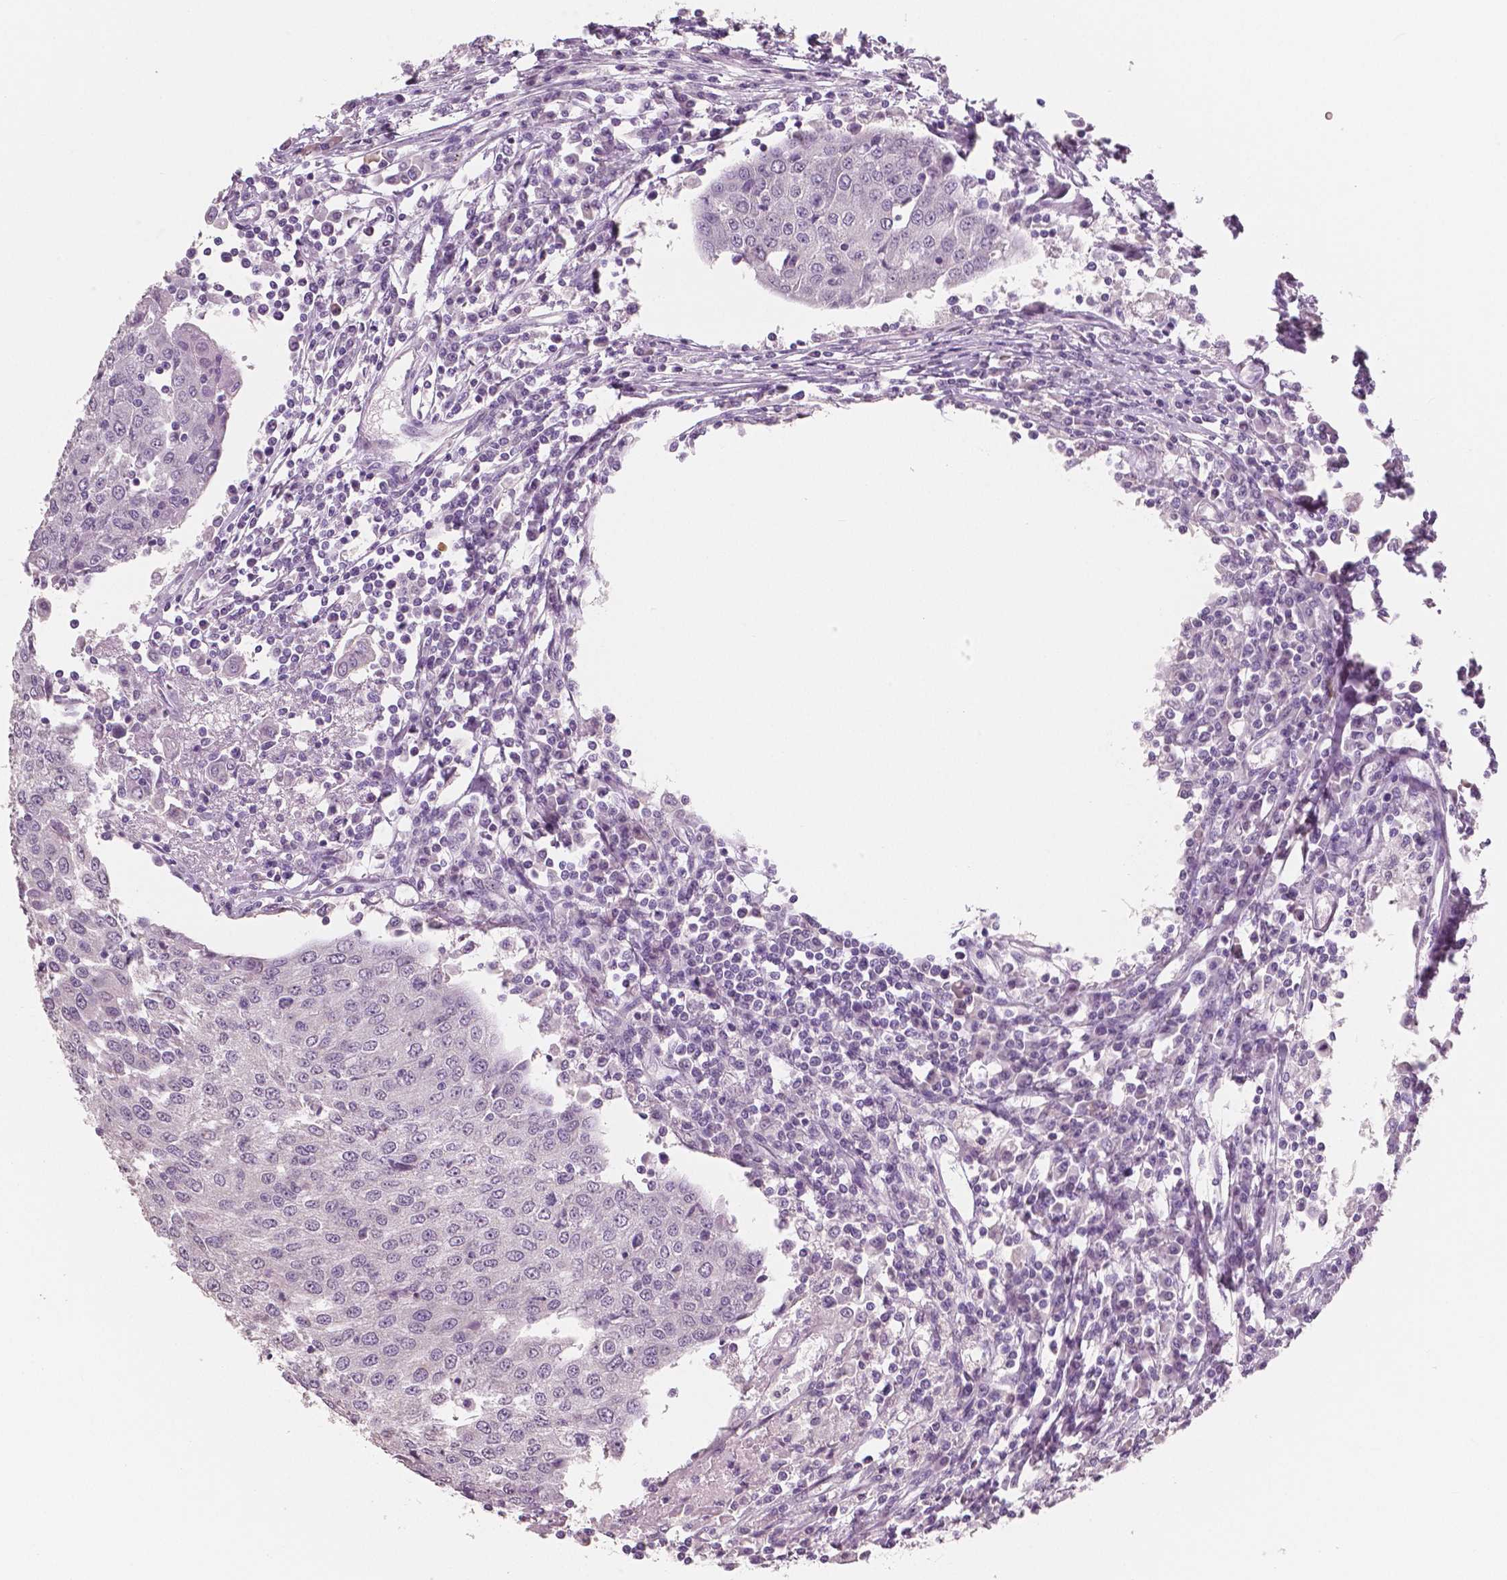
{"staining": {"intensity": "negative", "quantity": "none", "location": "none"}, "tissue": "urothelial cancer", "cell_type": "Tumor cells", "image_type": "cancer", "snomed": [{"axis": "morphology", "description": "Urothelial carcinoma, High grade"}, {"axis": "topography", "description": "Urinary bladder"}], "caption": "Protein analysis of urothelial cancer reveals no significant positivity in tumor cells. The staining is performed using DAB brown chromogen with nuclei counter-stained in using hematoxylin.", "gene": "NECAB1", "patient": {"sex": "female", "age": 85}}